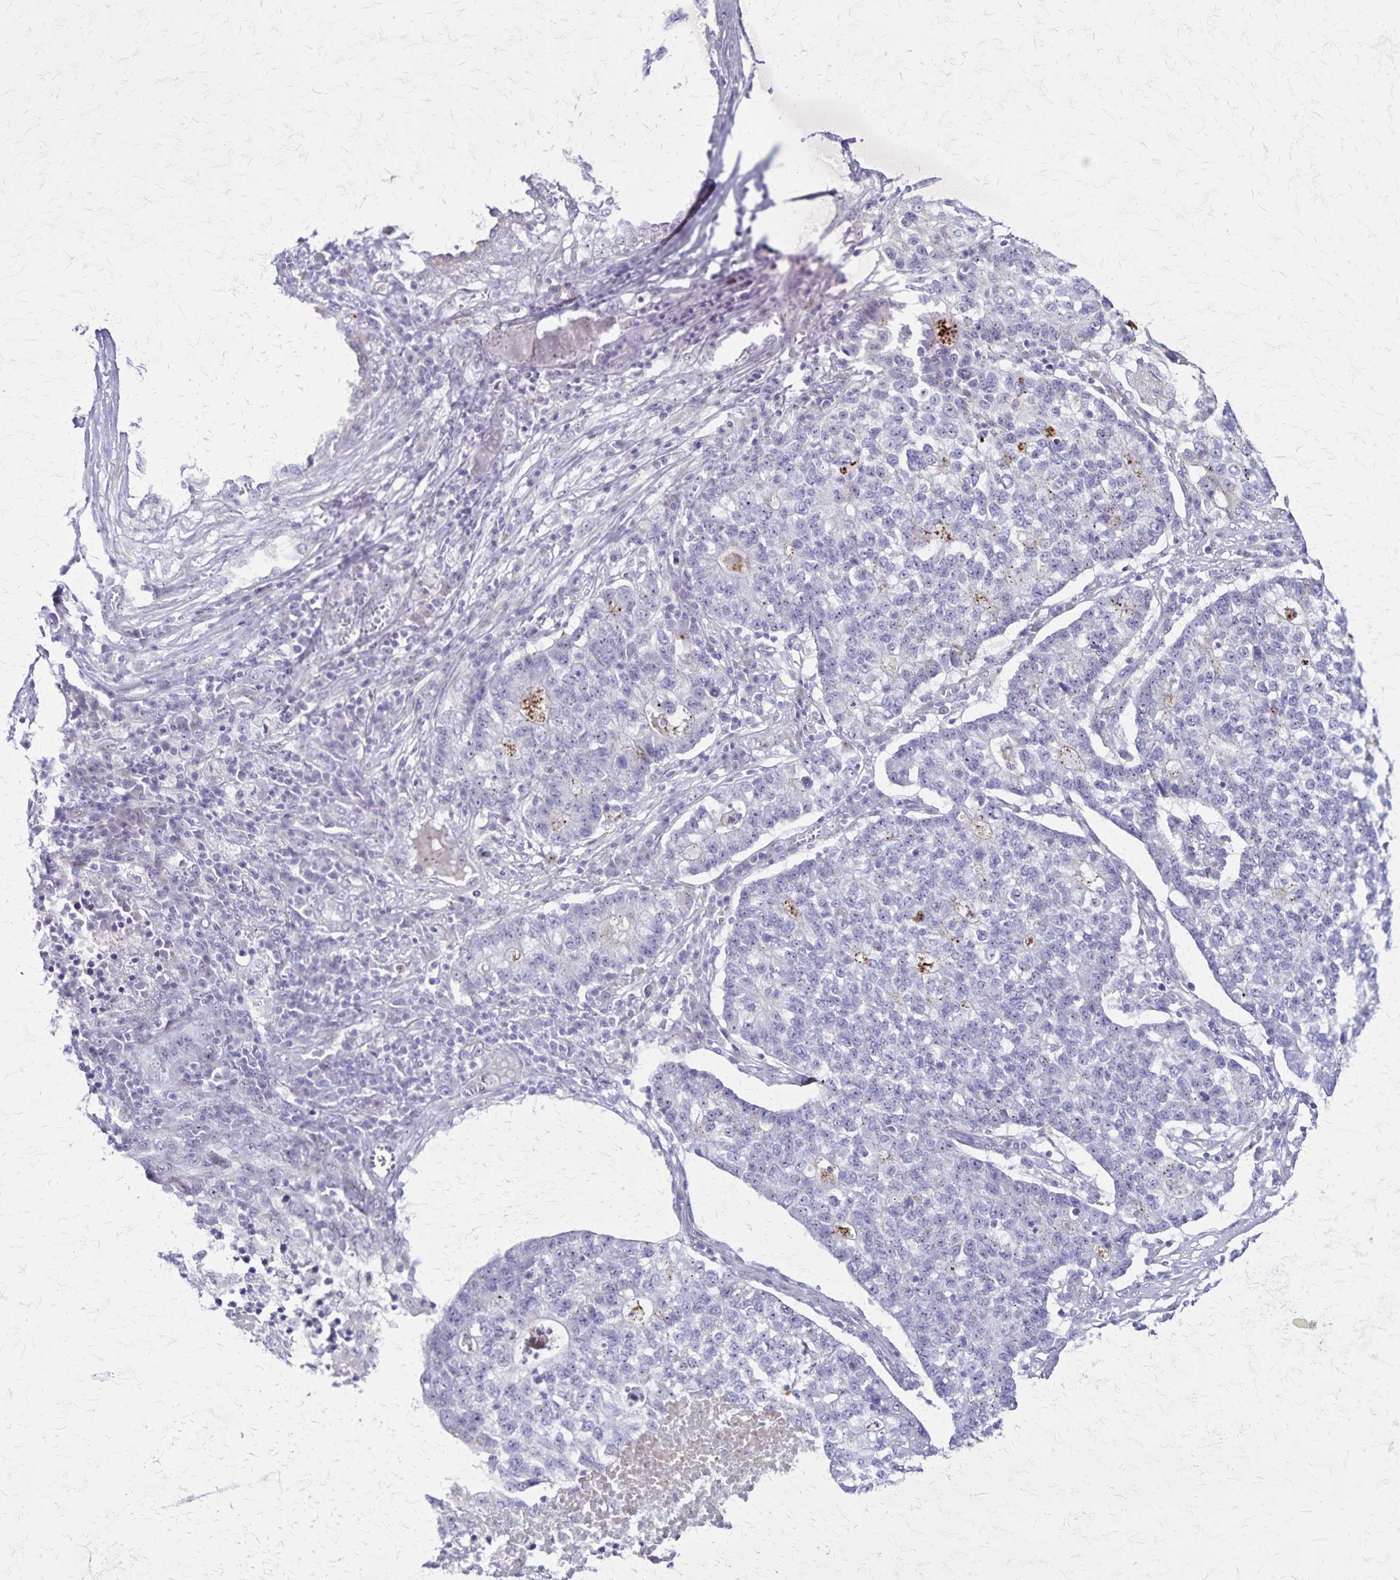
{"staining": {"intensity": "negative", "quantity": "none", "location": "none"}, "tissue": "lung cancer", "cell_type": "Tumor cells", "image_type": "cancer", "snomed": [{"axis": "morphology", "description": "Adenocarcinoma, NOS"}, {"axis": "topography", "description": "Lung"}], "caption": "The histopathology image shows no significant staining in tumor cells of adenocarcinoma (lung).", "gene": "OR51B5", "patient": {"sex": "male", "age": 57}}